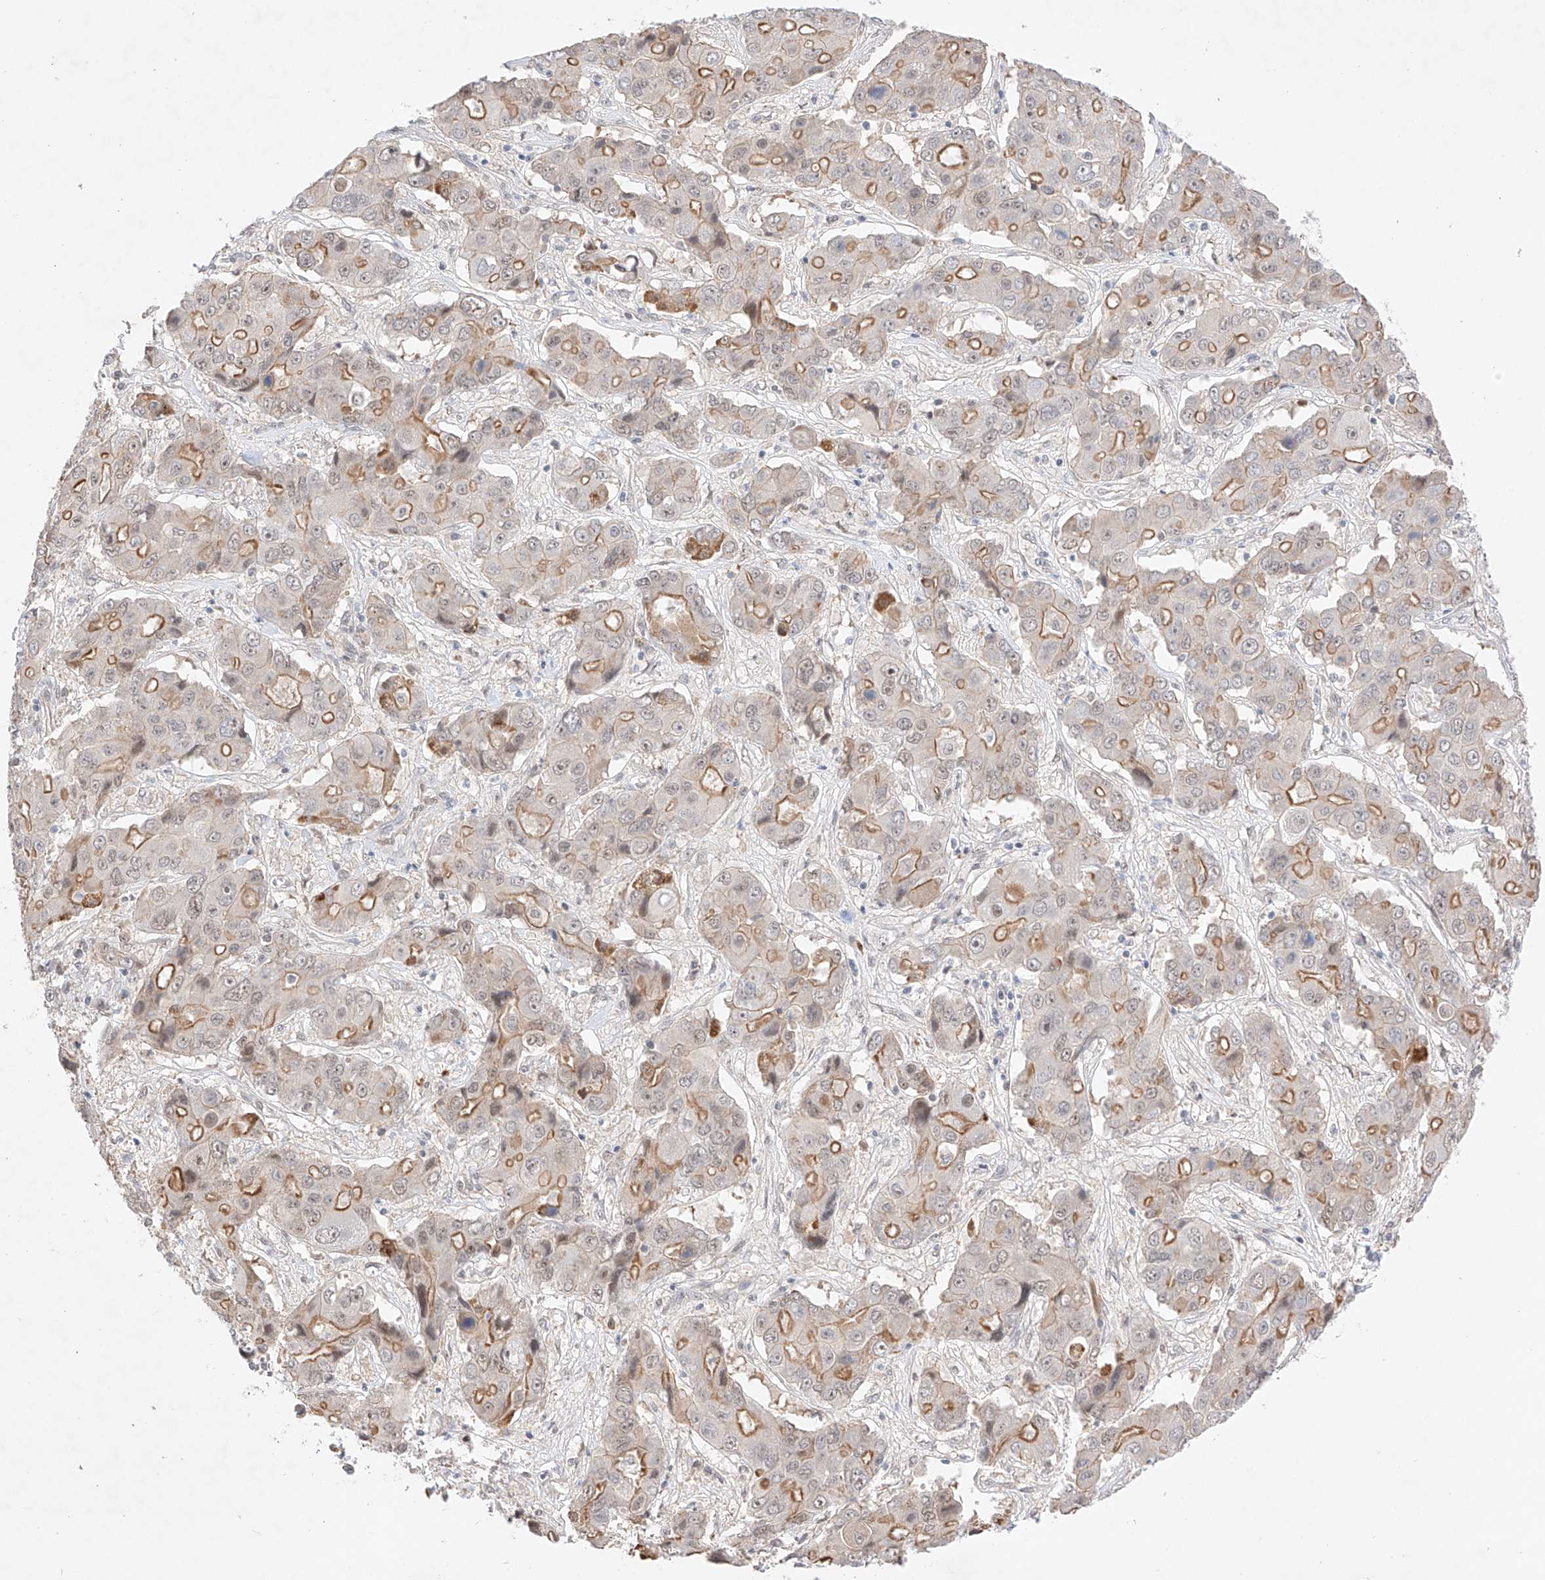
{"staining": {"intensity": "moderate", "quantity": "25%-75%", "location": "cytoplasmic/membranous"}, "tissue": "liver cancer", "cell_type": "Tumor cells", "image_type": "cancer", "snomed": [{"axis": "morphology", "description": "Cholangiocarcinoma"}, {"axis": "topography", "description": "Liver"}], "caption": "A photomicrograph of liver cancer (cholangiocarcinoma) stained for a protein demonstrates moderate cytoplasmic/membranous brown staining in tumor cells. The staining was performed using DAB (3,3'-diaminobenzidine), with brown indicating positive protein expression. Nuclei are stained blue with hematoxylin.", "gene": "IL22RA2", "patient": {"sex": "male", "age": 67}}